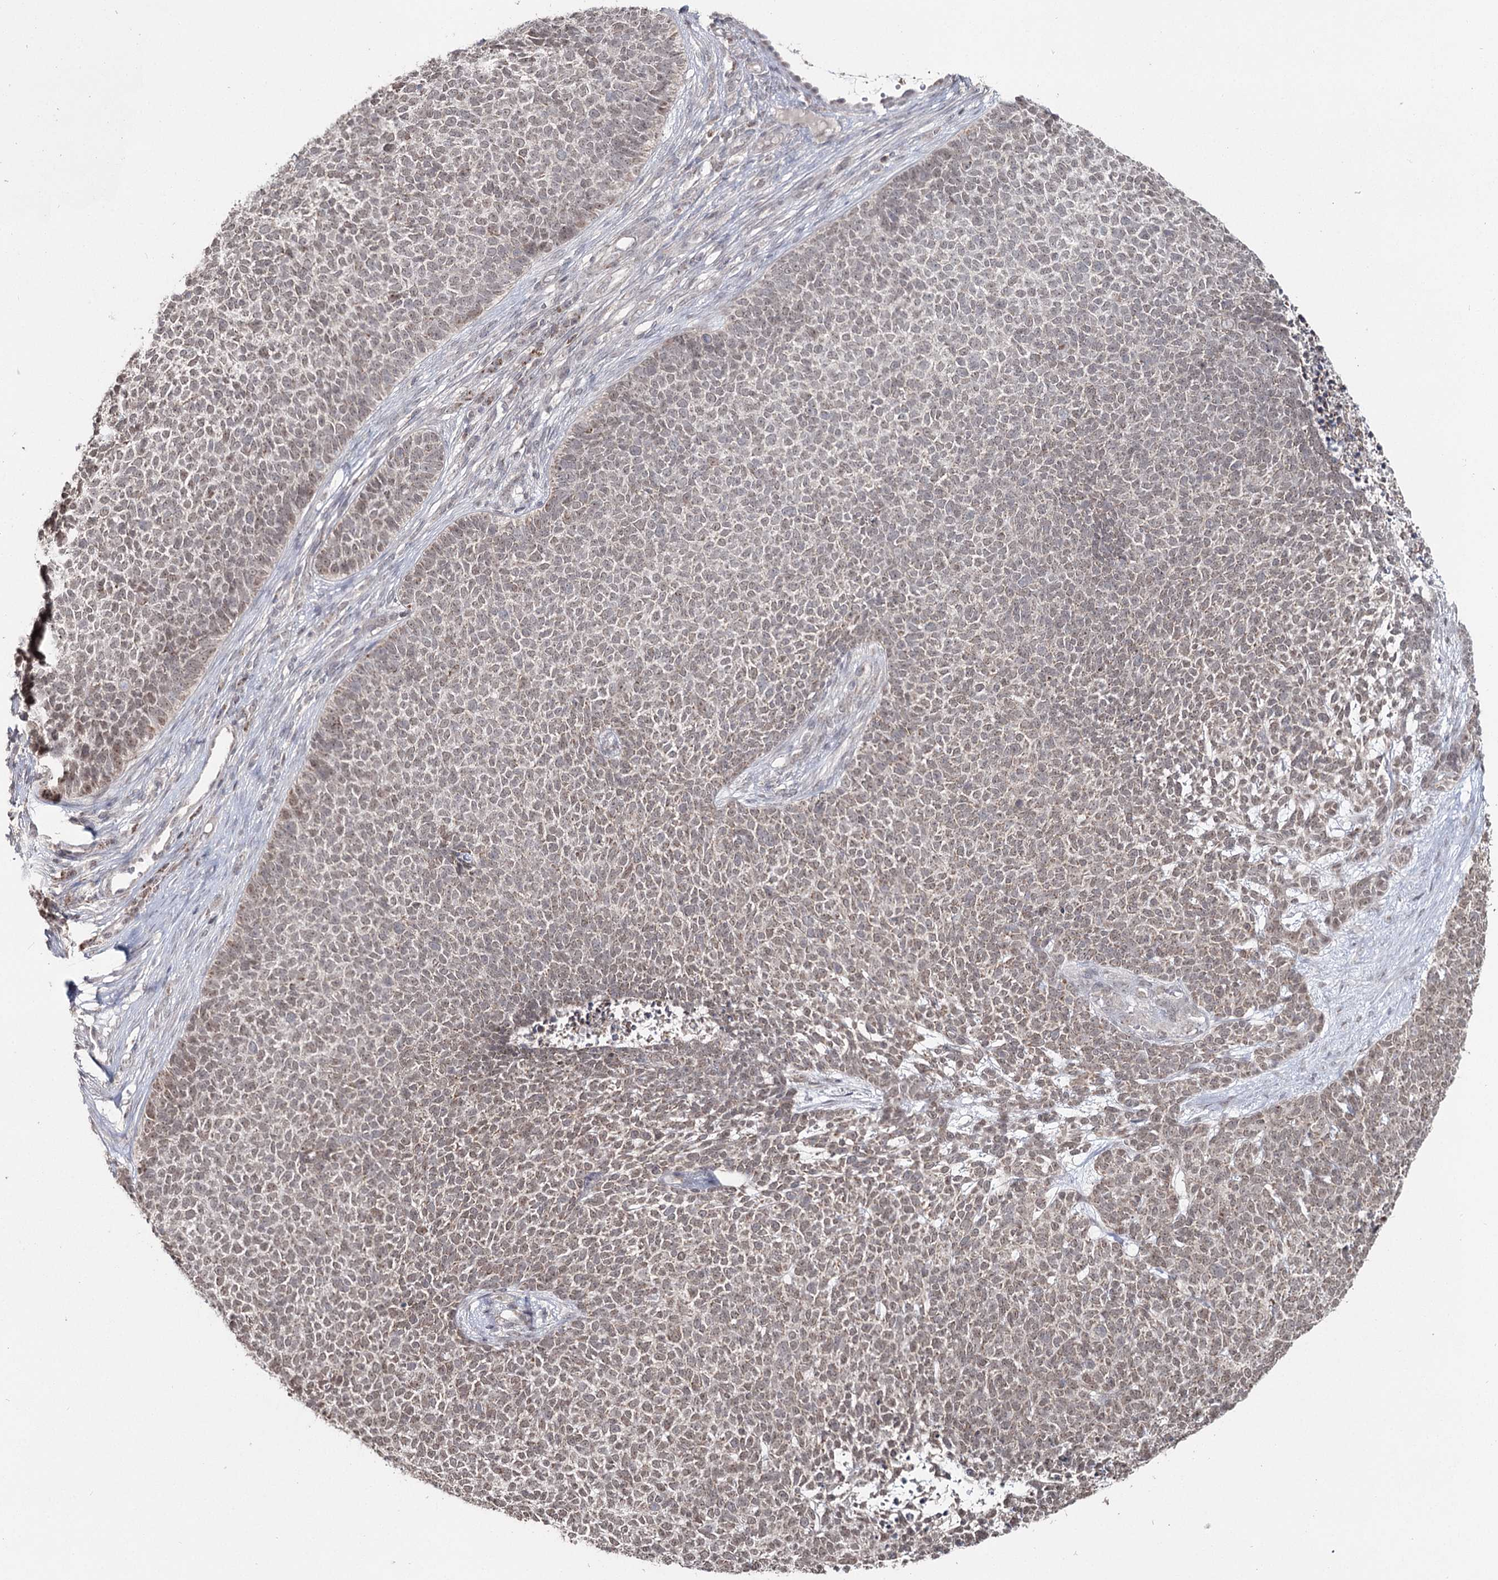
{"staining": {"intensity": "weak", "quantity": ">75%", "location": "cytoplasmic/membranous,nuclear"}, "tissue": "skin cancer", "cell_type": "Tumor cells", "image_type": "cancer", "snomed": [{"axis": "morphology", "description": "Basal cell carcinoma"}, {"axis": "topography", "description": "Skin"}], "caption": "A high-resolution photomicrograph shows IHC staining of skin cancer, which demonstrates weak cytoplasmic/membranous and nuclear positivity in about >75% of tumor cells.", "gene": "PDHX", "patient": {"sex": "female", "age": 84}}